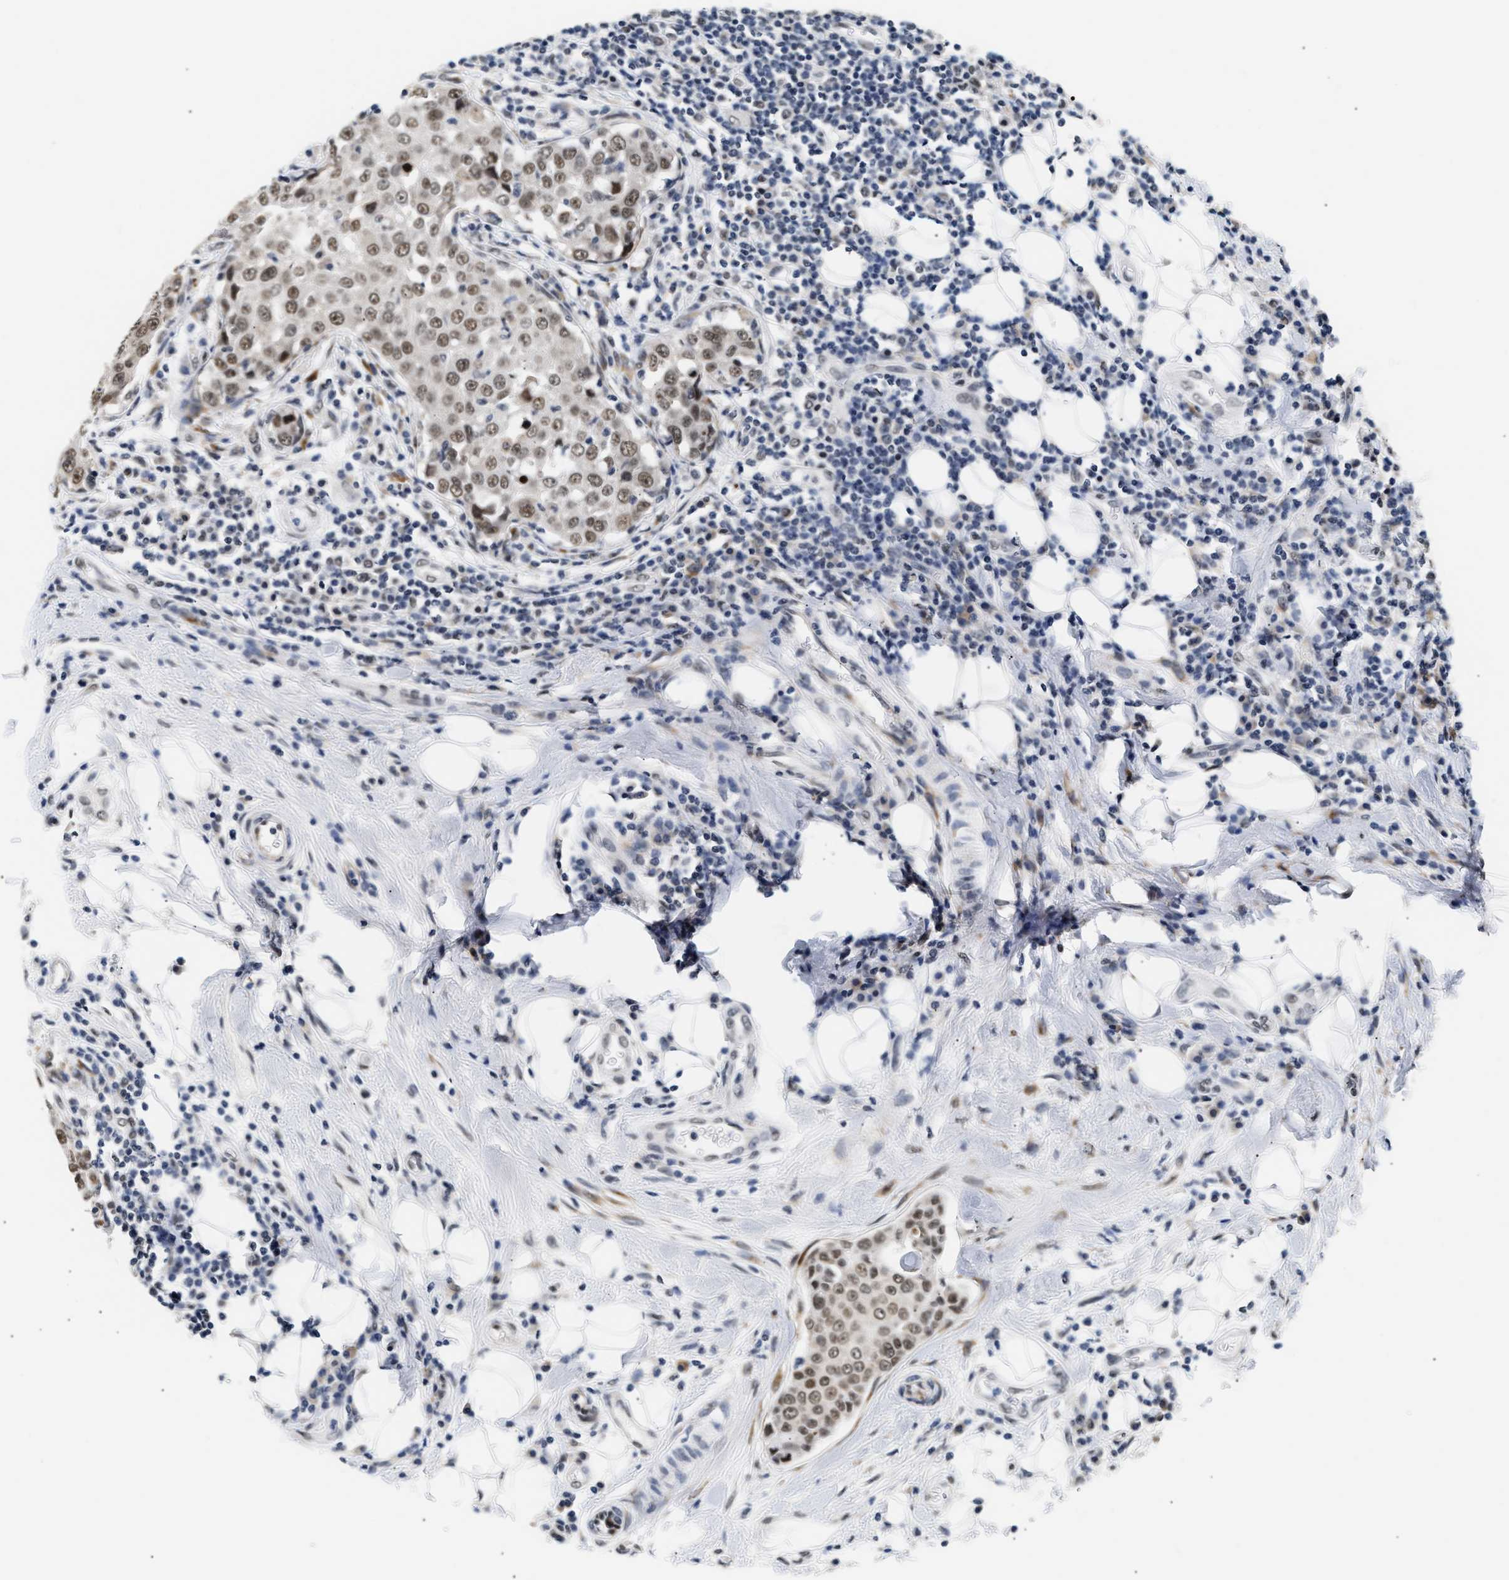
{"staining": {"intensity": "moderate", "quantity": ">75%", "location": "nuclear"}, "tissue": "breast cancer", "cell_type": "Tumor cells", "image_type": "cancer", "snomed": [{"axis": "morphology", "description": "Duct carcinoma"}, {"axis": "topography", "description": "Breast"}], "caption": "Brown immunohistochemical staining in human breast cancer (intraductal carcinoma) exhibits moderate nuclear staining in approximately >75% of tumor cells.", "gene": "THOC1", "patient": {"sex": "female", "age": 27}}